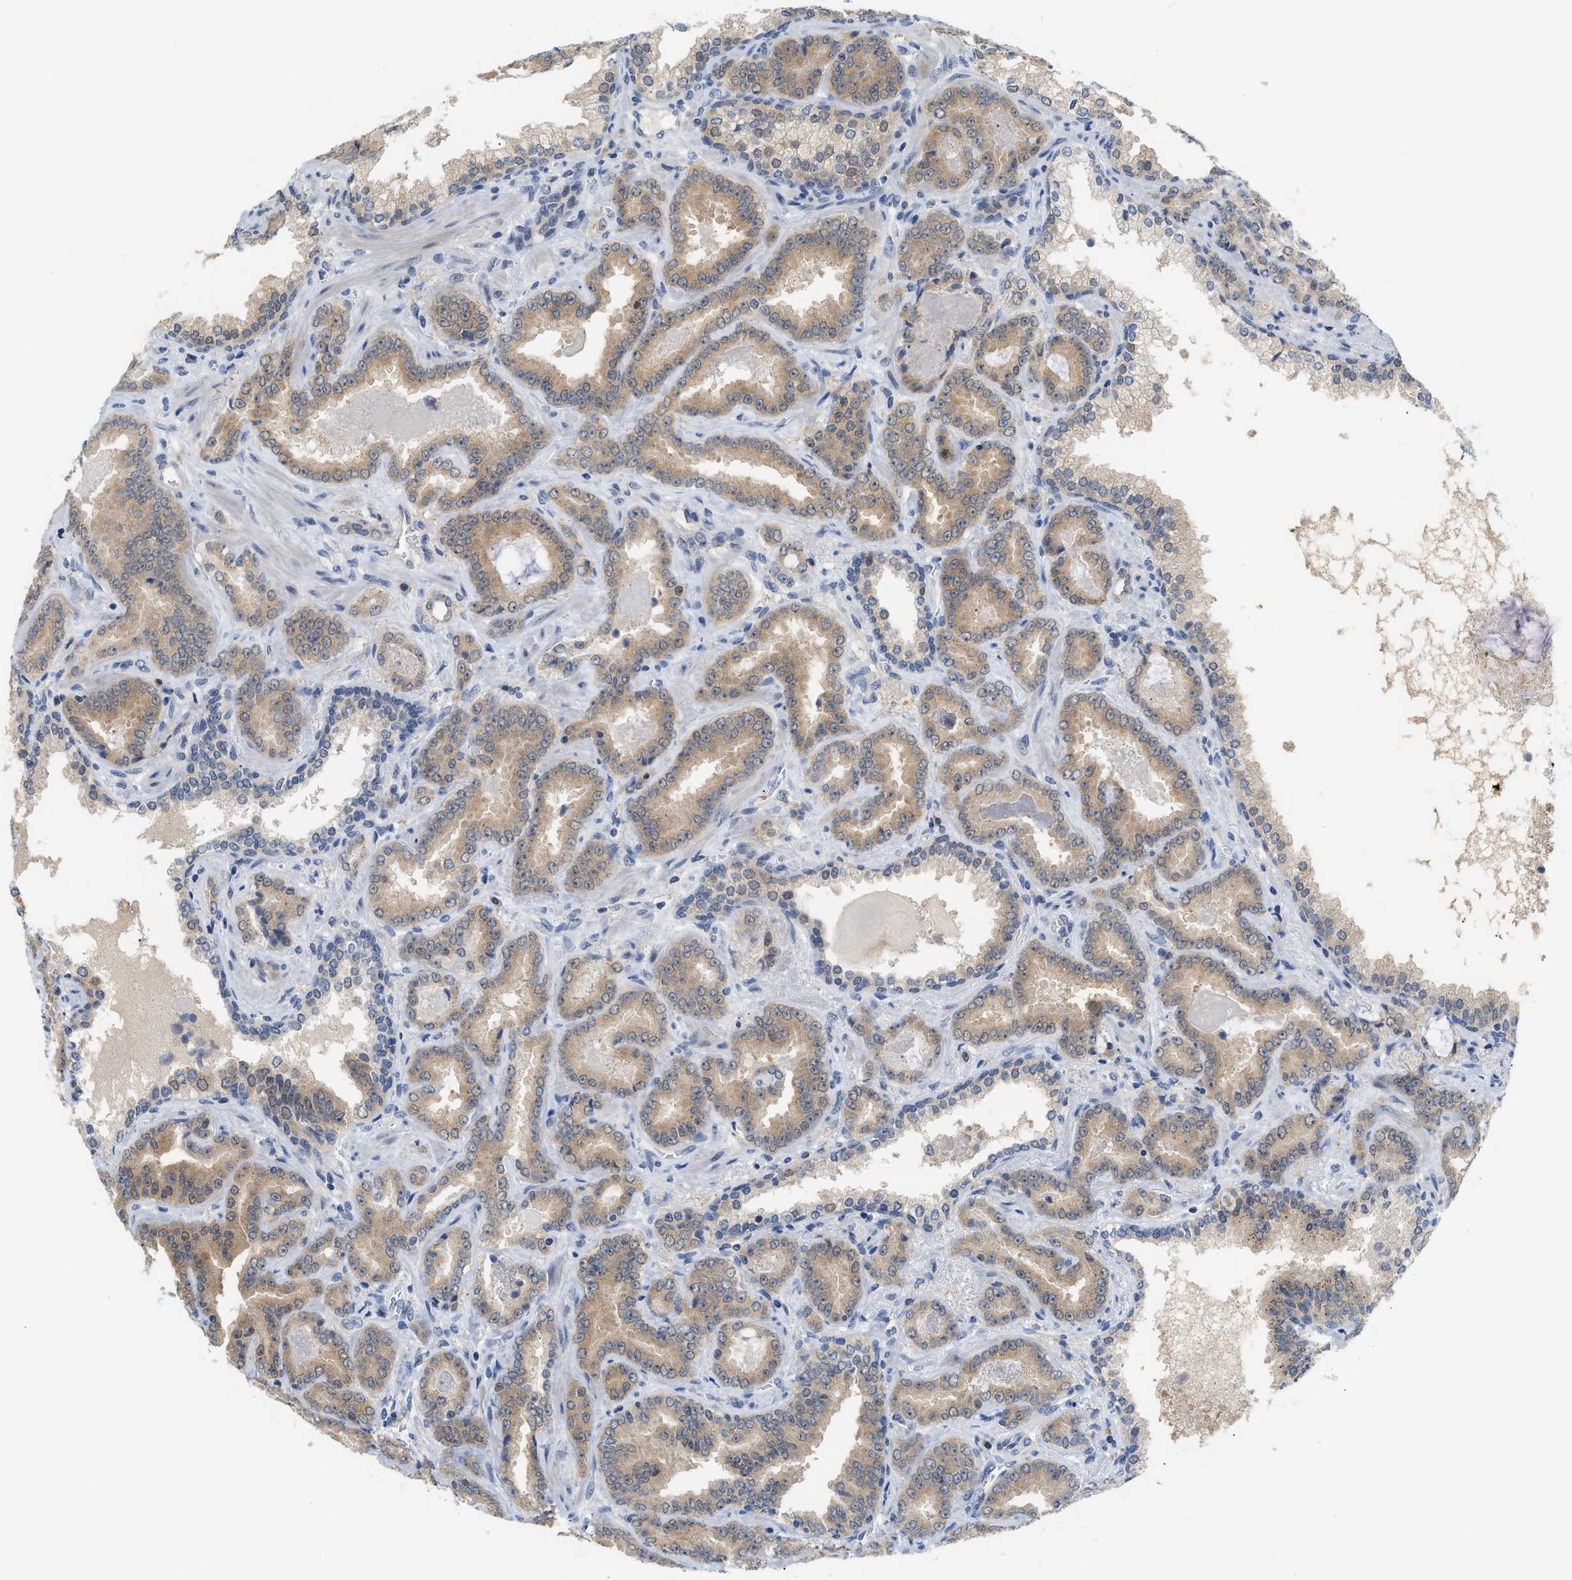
{"staining": {"intensity": "moderate", "quantity": ">75%", "location": "cytoplasmic/membranous"}, "tissue": "prostate cancer", "cell_type": "Tumor cells", "image_type": "cancer", "snomed": [{"axis": "morphology", "description": "Adenocarcinoma, Low grade"}, {"axis": "topography", "description": "Prostate"}], "caption": "About >75% of tumor cells in human prostate cancer exhibit moderate cytoplasmic/membranous protein expression as visualized by brown immunohistochemical staining.", "gene": "PSAT1", "patient": {"sex": "male", "age": 60}}